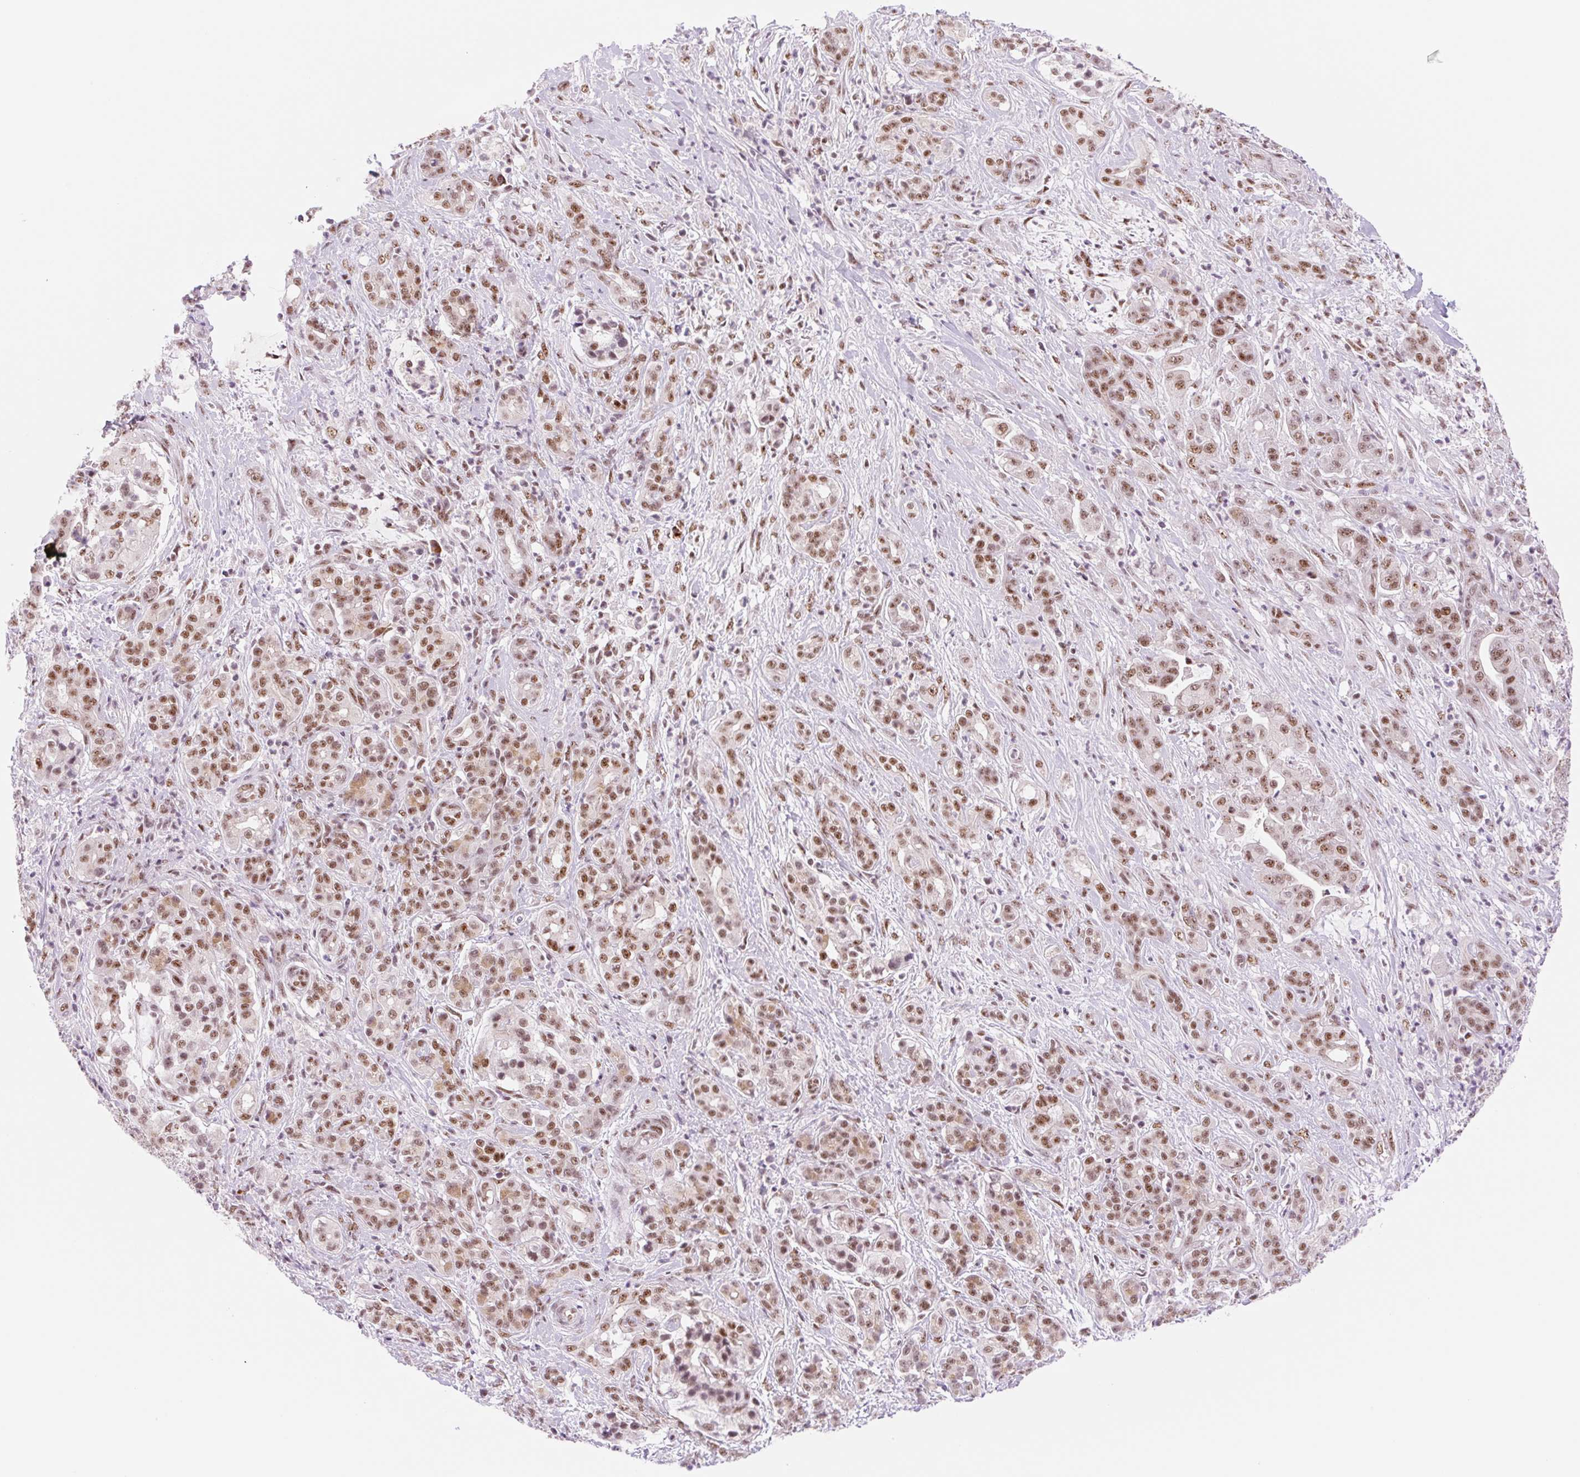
{"staining": {"intensity": "moderate", "quantity": ">75%", "location": "nuclear"}, "tissue": "pancreatic cancer", "cell_type": "Tumor cells", "image_type": "cancer", "snomed": [{"axis": "morphology", "description": "Adenocarcinoma, NOS"}, {"axis": "topography", "description": "Pancreas"}], "caption": "About >75% of tumor cells in human adenocarcinoma (pancreatic) reveal moderate nuclear protein positivity as visualized by brown immunohistochemical staining.", "gene": "PRDM11", "patient": {"sex": "male", "age": 57}}